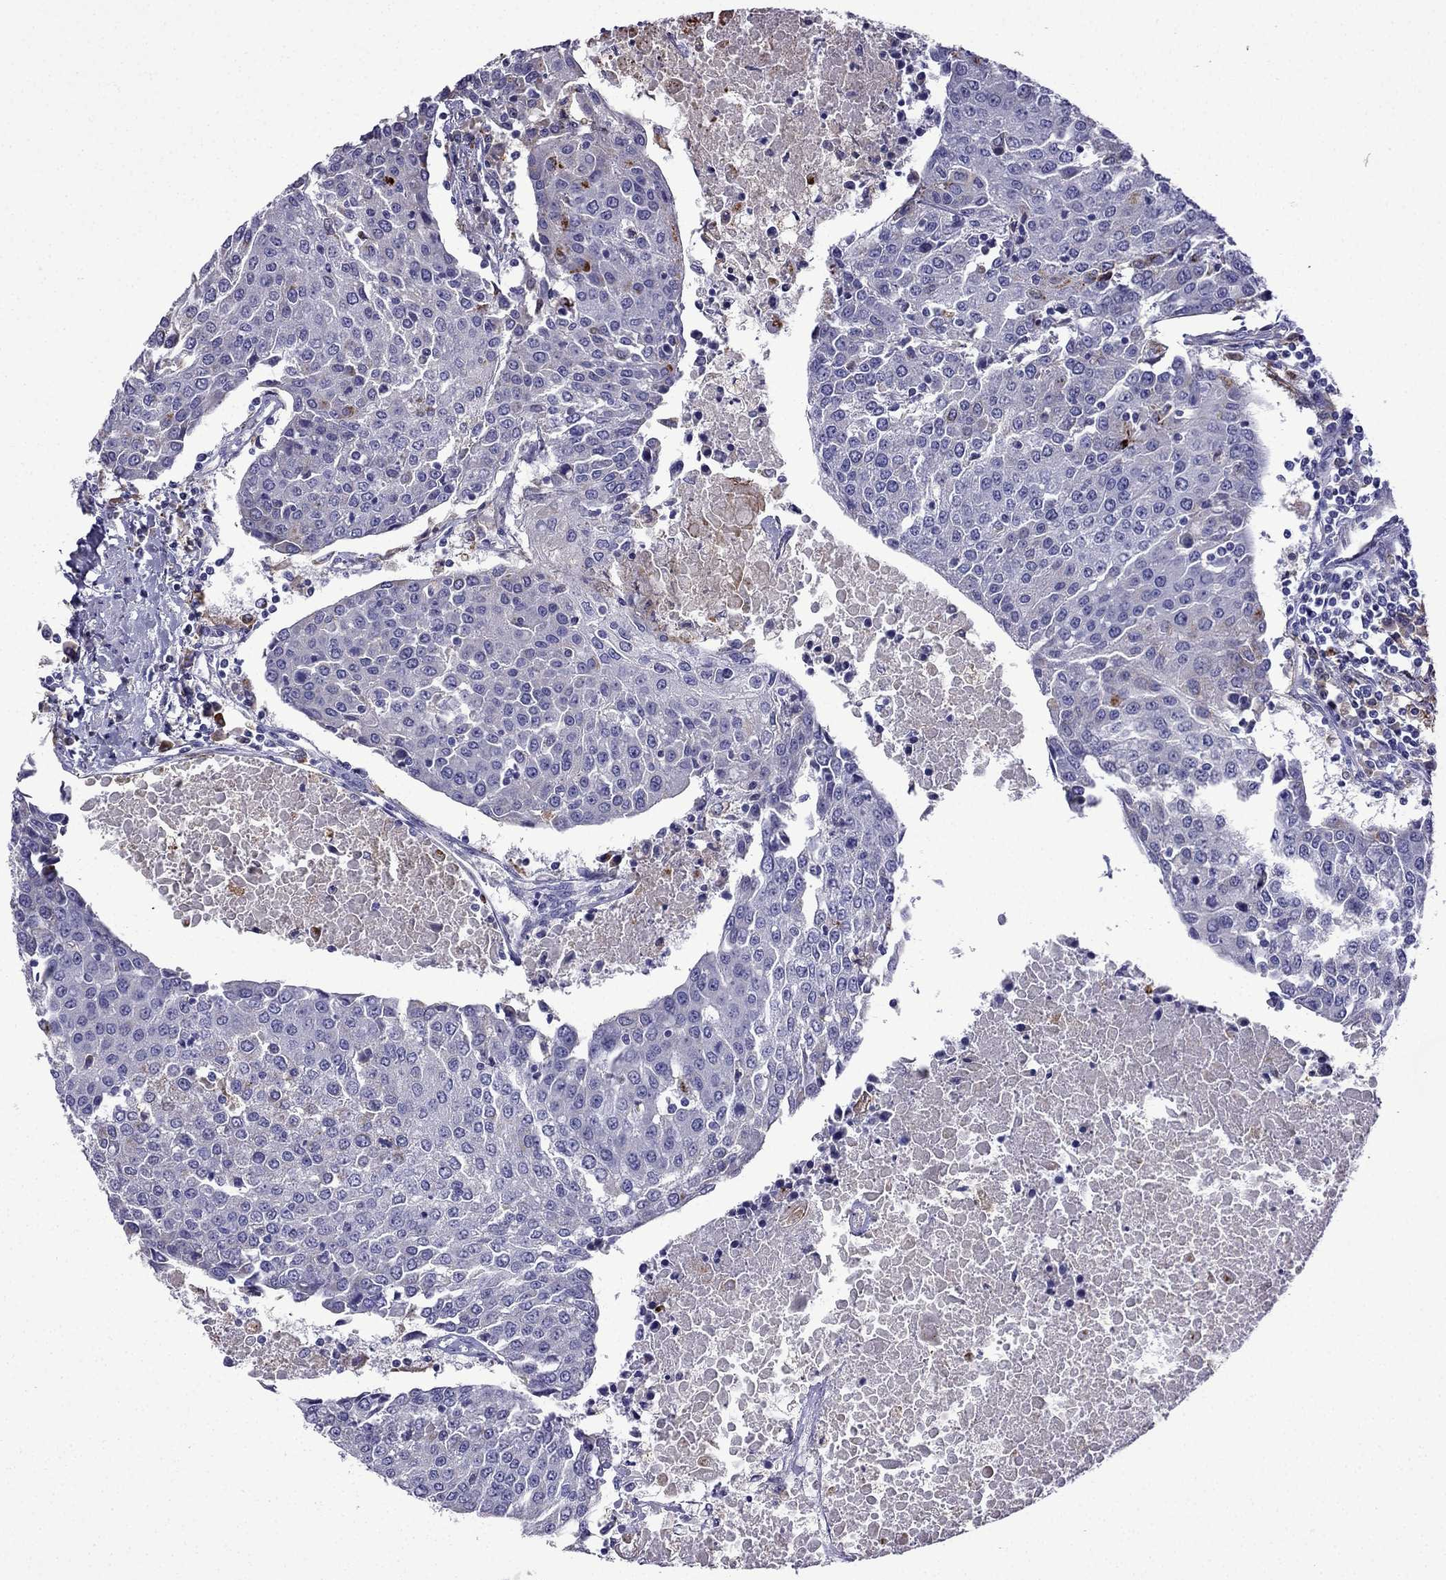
{"staining": {"intensity": "negative", "quantity": "none", "location": "none"}, "tissue": "urothelial cancer", "cell_type": "Tumor cells", "image_type": "cancer", "snomed": [{"axis": "morphology", "description": "Urothelial carcinoma, High grade"}, {"axis": "topography", "description": "Urinary bladder"}], "caption": "Urothelial carcinoma (high-grade) was stained to show a protein in brown. There is no significant positivity in tumor cells.", "gene": "TSSK4", "patient": {"sex": "female", "age": 85}}